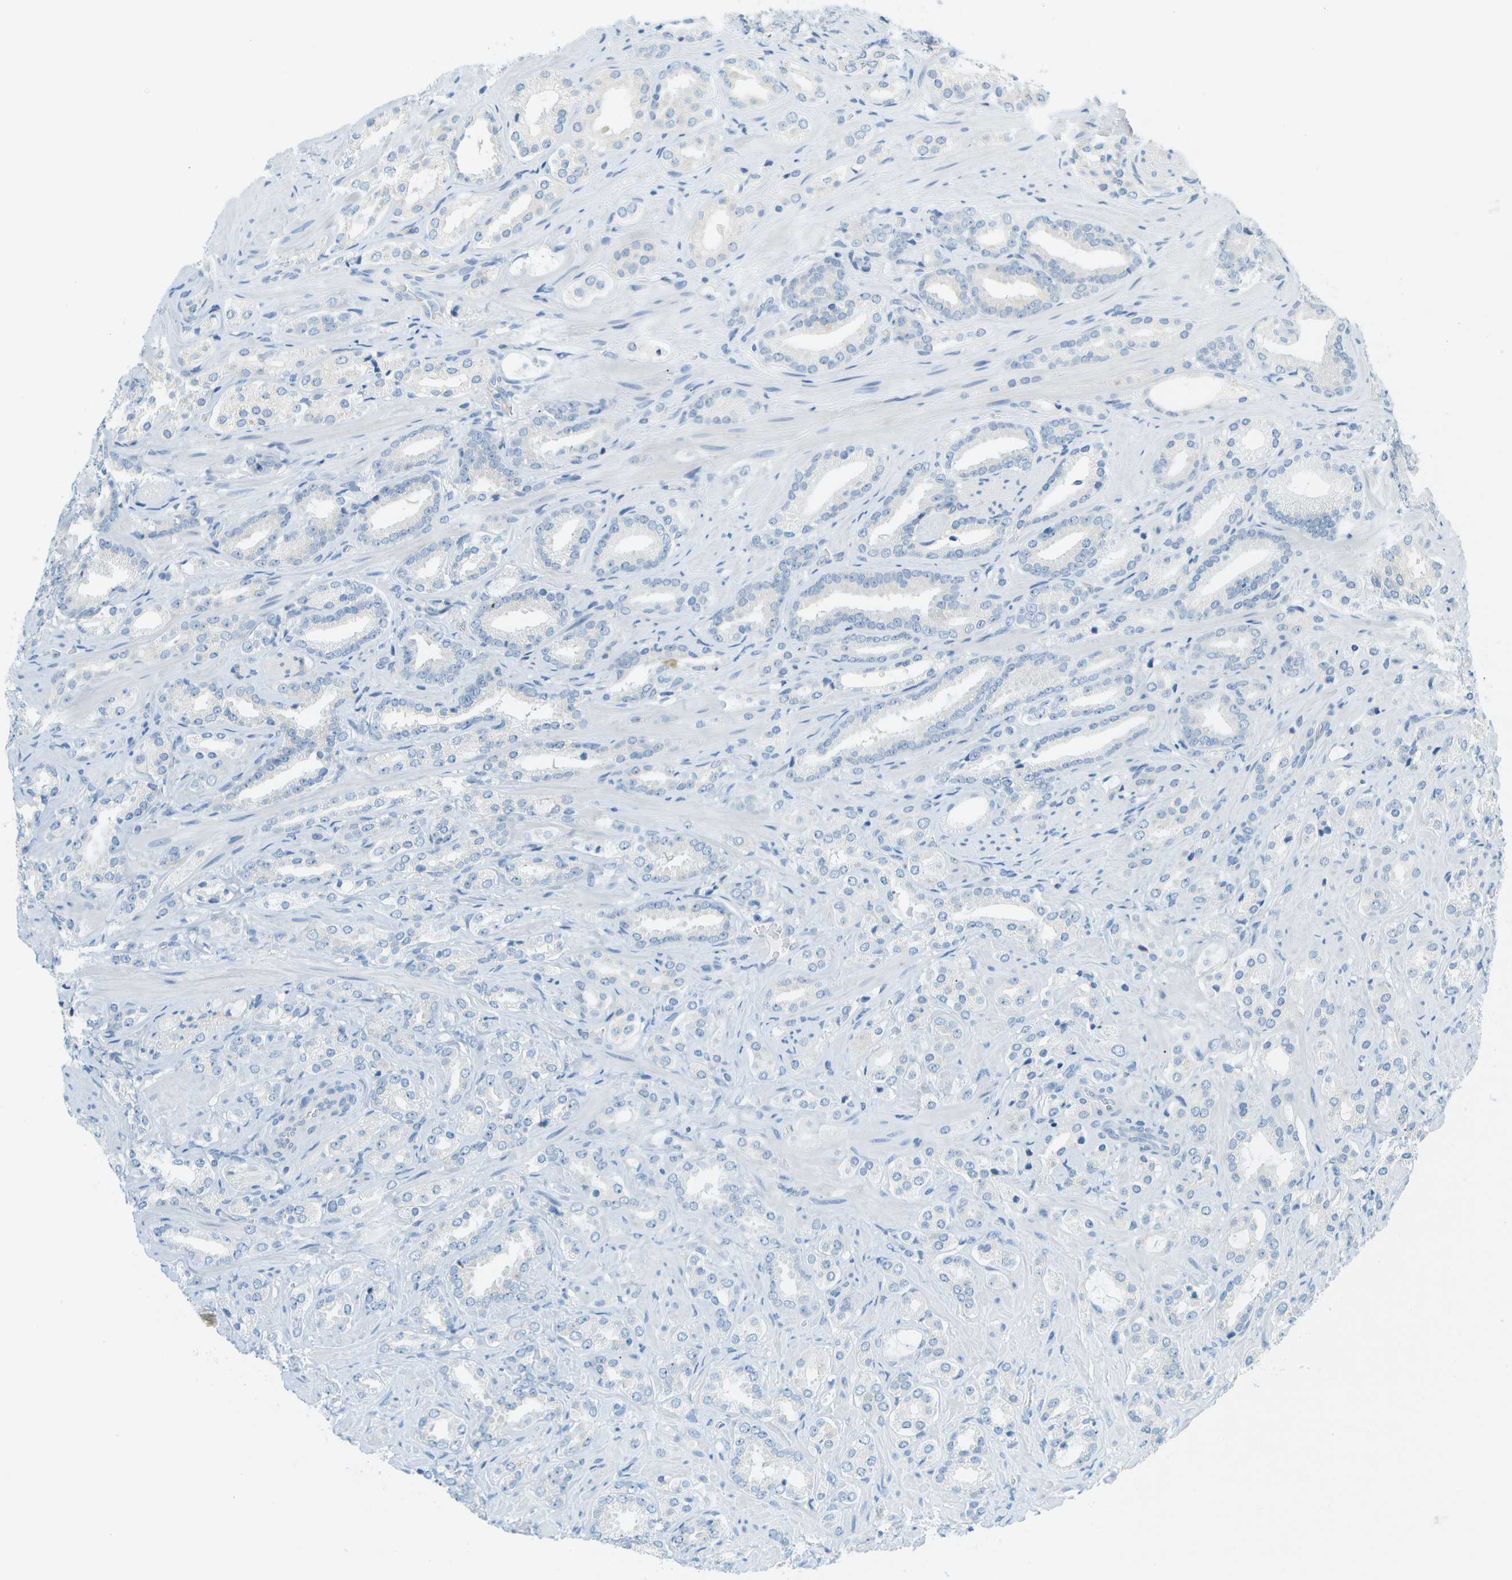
{"staining": {"intensity": "negative", "quantity": "none", "location": "none"}, "tissue": "prostate cancer", "cell_type": "Tumor cells", "image_type": "cancer", "snomed": [{"axis": "morphology", "description": "Adenocarcinoma, High grade"}, {"axis": "topography", "description": "Prostate"}], "caption": "Immunohistochemistry of human prostate cancer (adenocarcinoma (high-grade)) reveals no expression in tumor cells.", "gene": "SMYD5", "patient": {"sex": "male", "age": 64}}